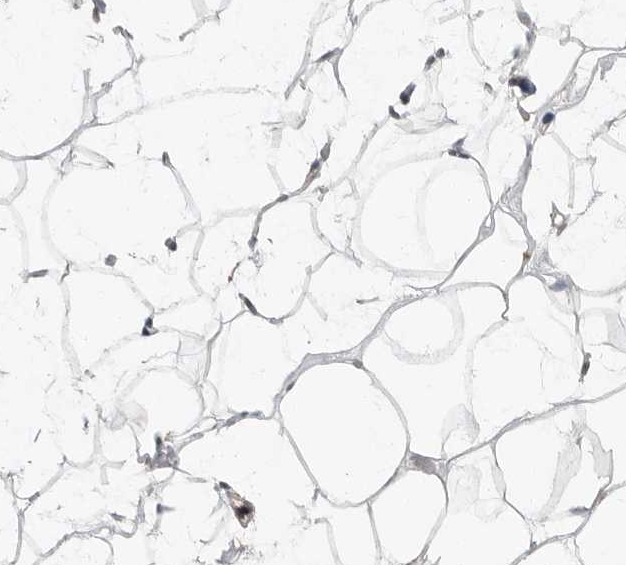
{"staining": {"intensity": "weak", "quantity": "25%-75%", "location": "cytoplasmic/membranous"}, "tissue": "adipose tissue", "cell_type": "Adipocytes", "image_type": "normal", "snomed": [{"axis": "morphology", "description": "Normal tissue, NOS"}, {"axis": "morphology", "description": "Fibrosis, NOS"}, {"axis": "topography", "description": "Breast"}, {"axis": "topography", "description": "Adipose tissue"}], "caption": "Weak cytoplasmic/membranous staining is seen in about 25%-75% of adipocytes in benign adipose tissue. (DAB (3,3'-diaminobenzidine) IHC, brown staining for protein, blue staining for nuclei).", "gene": "OSBPL9", "patient": {"sex": "female", "age": 39}}